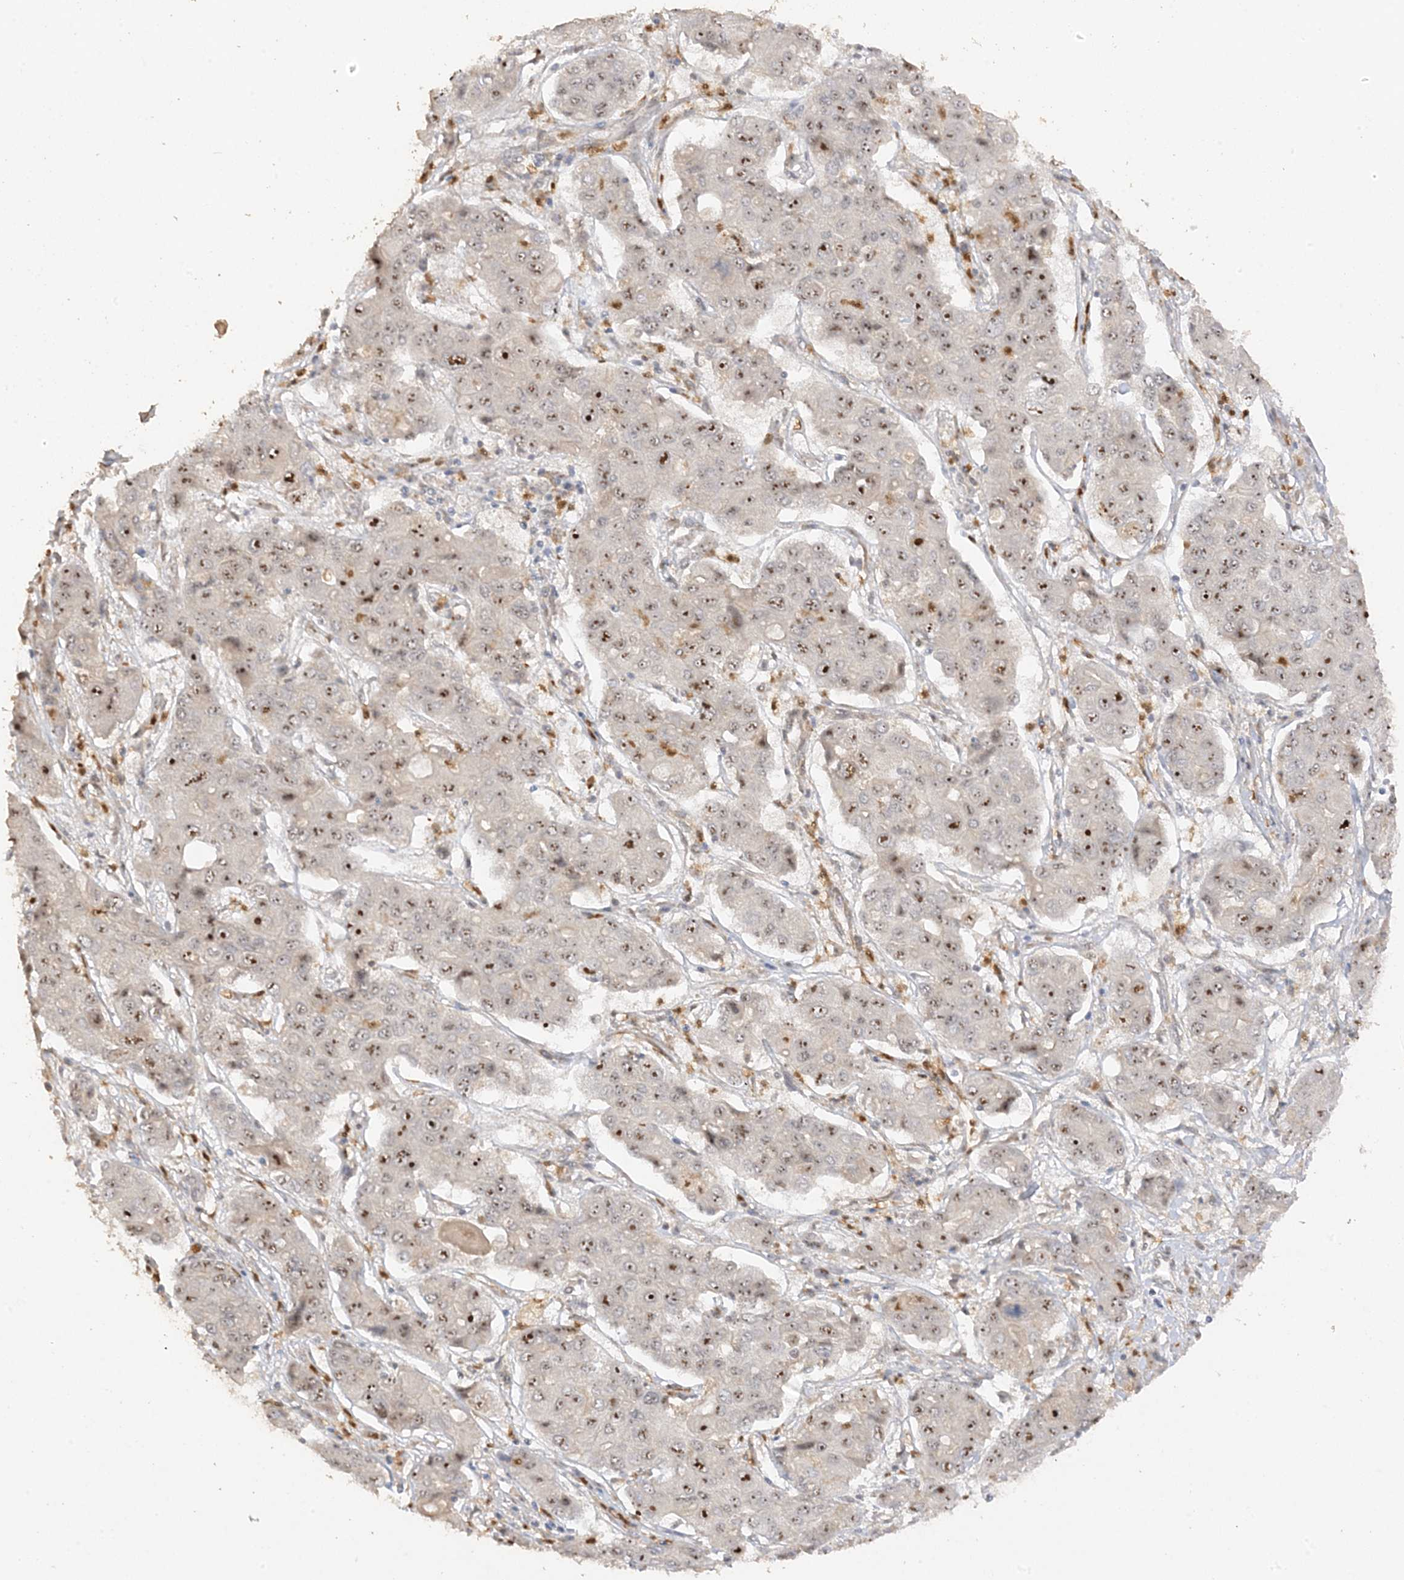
{"staining": {"intensity": "moderate", "quantity": ">75%", "location": "nuclear"}, "tissue": "liver cancer", "cell_type": "Tumor cells", "image_type": "cancer", "snomed": [{"axis": "morphology", "description": "Cholangiocarcinoma"}, {"axis": "topography", "description": "Liver"}], "caption": "Immunohistochemical staining of liver cholangiocarcinoma displays medium levels of moderate nuclear protein staining in approximately >75% of tumor cells. (DAB (3,3'-diaminobenzidine) = brown stain, brightfield microscopy at high magnification).", "gene": "DDX18", "patient": {"sex": "male", "age": 67}}